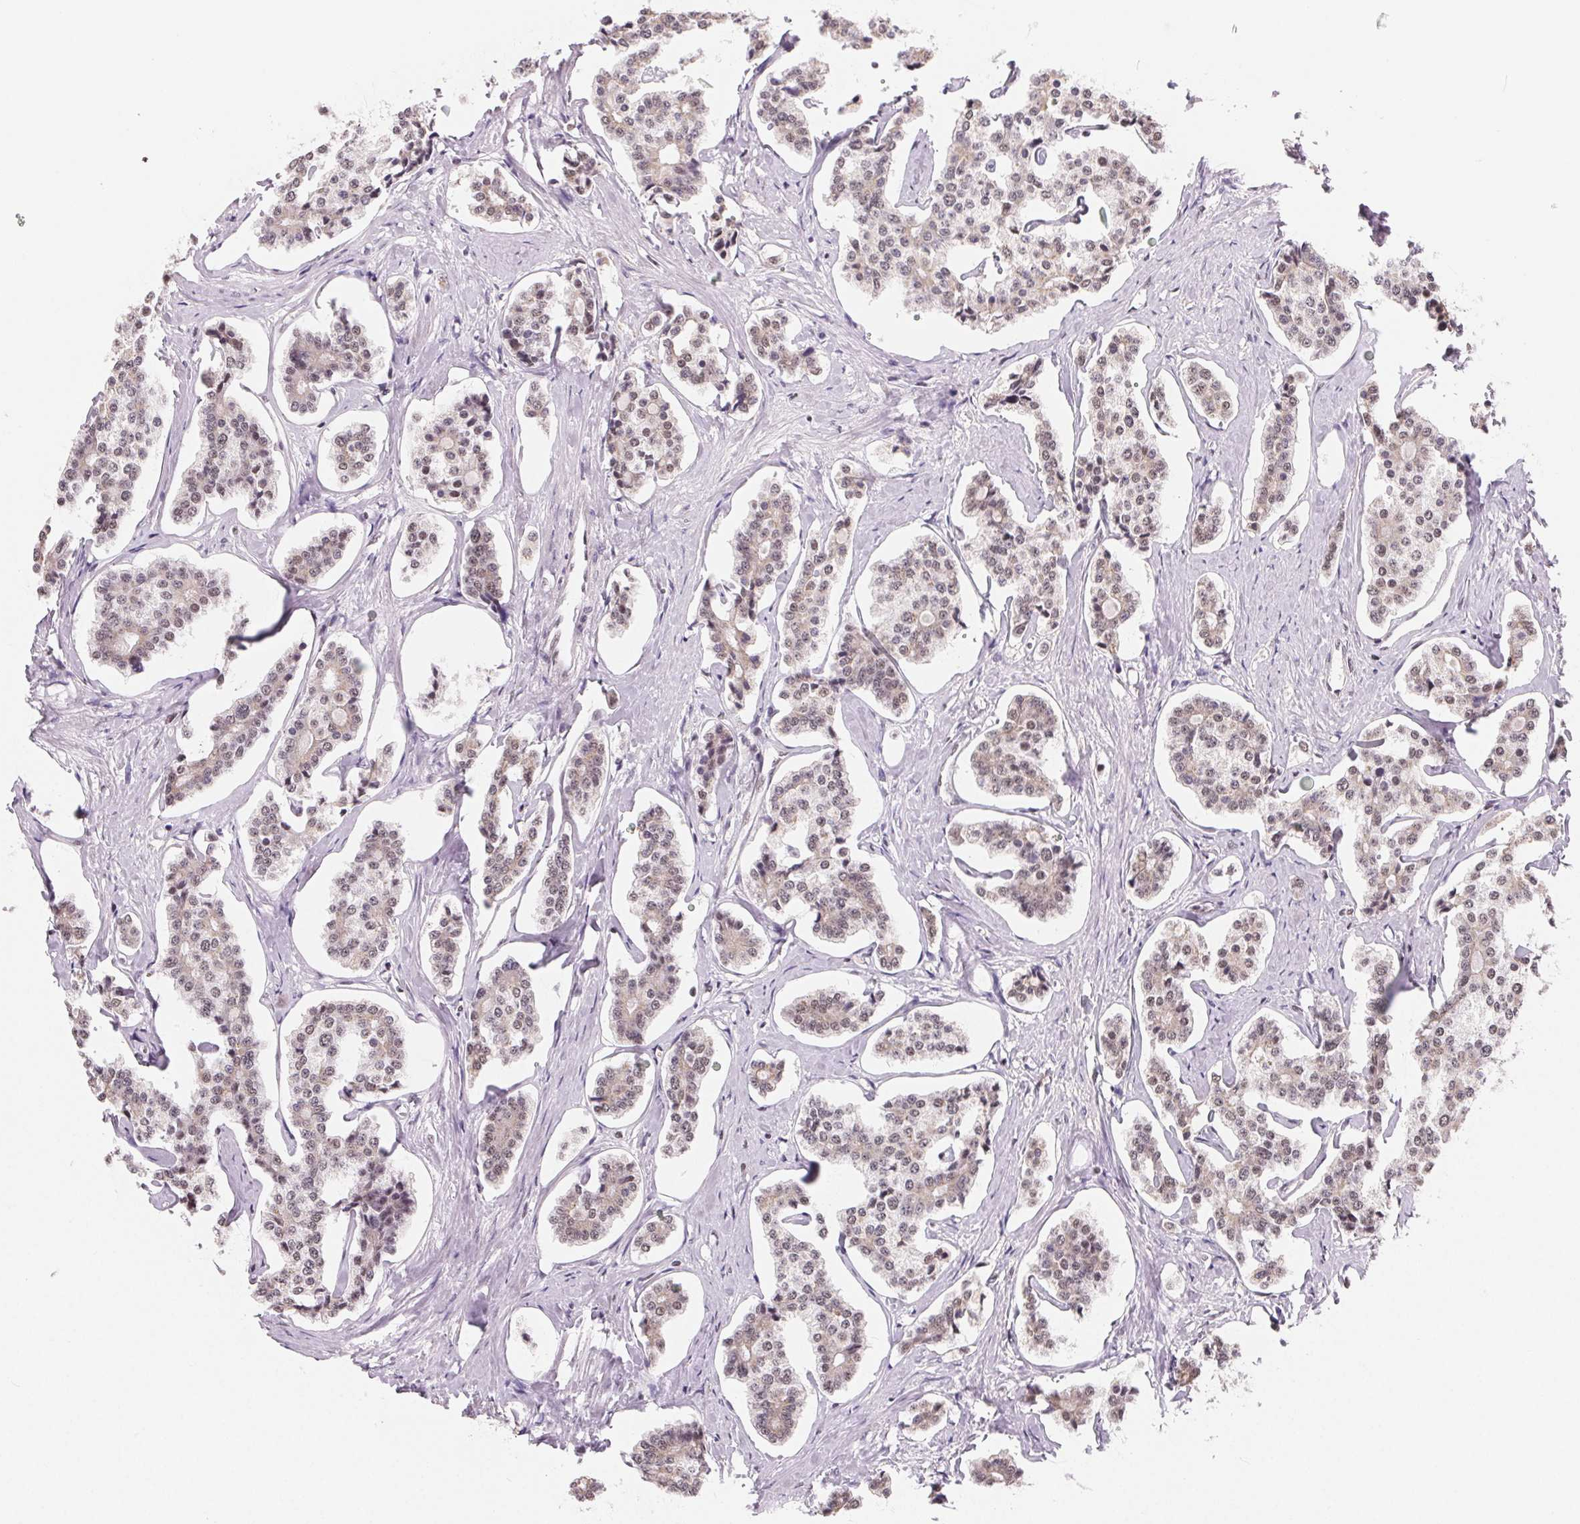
{"staining": {"intensity": "weak", "quantity": ">75%", "location": "cytoplasmic/membranous,nuclear"}, "tissue": "carcinoid", "cell_type": "Tumor cells", "image_type": "cancer", "snomed": [{"axis": "morphology", "description": "Carcinoid, malignant, NOS"}, {"axis": "topography", "description": "Small intestine"}], "caption": "Immunohistochemical staining of carcinoid (malignant) reveals low levels of weak cytoplasmic/membranous and nuclear protein positivity in approximately >75% of tumor cells.", "gene": "TCERG1", "patient": {"sex": "female", "age": 65}}